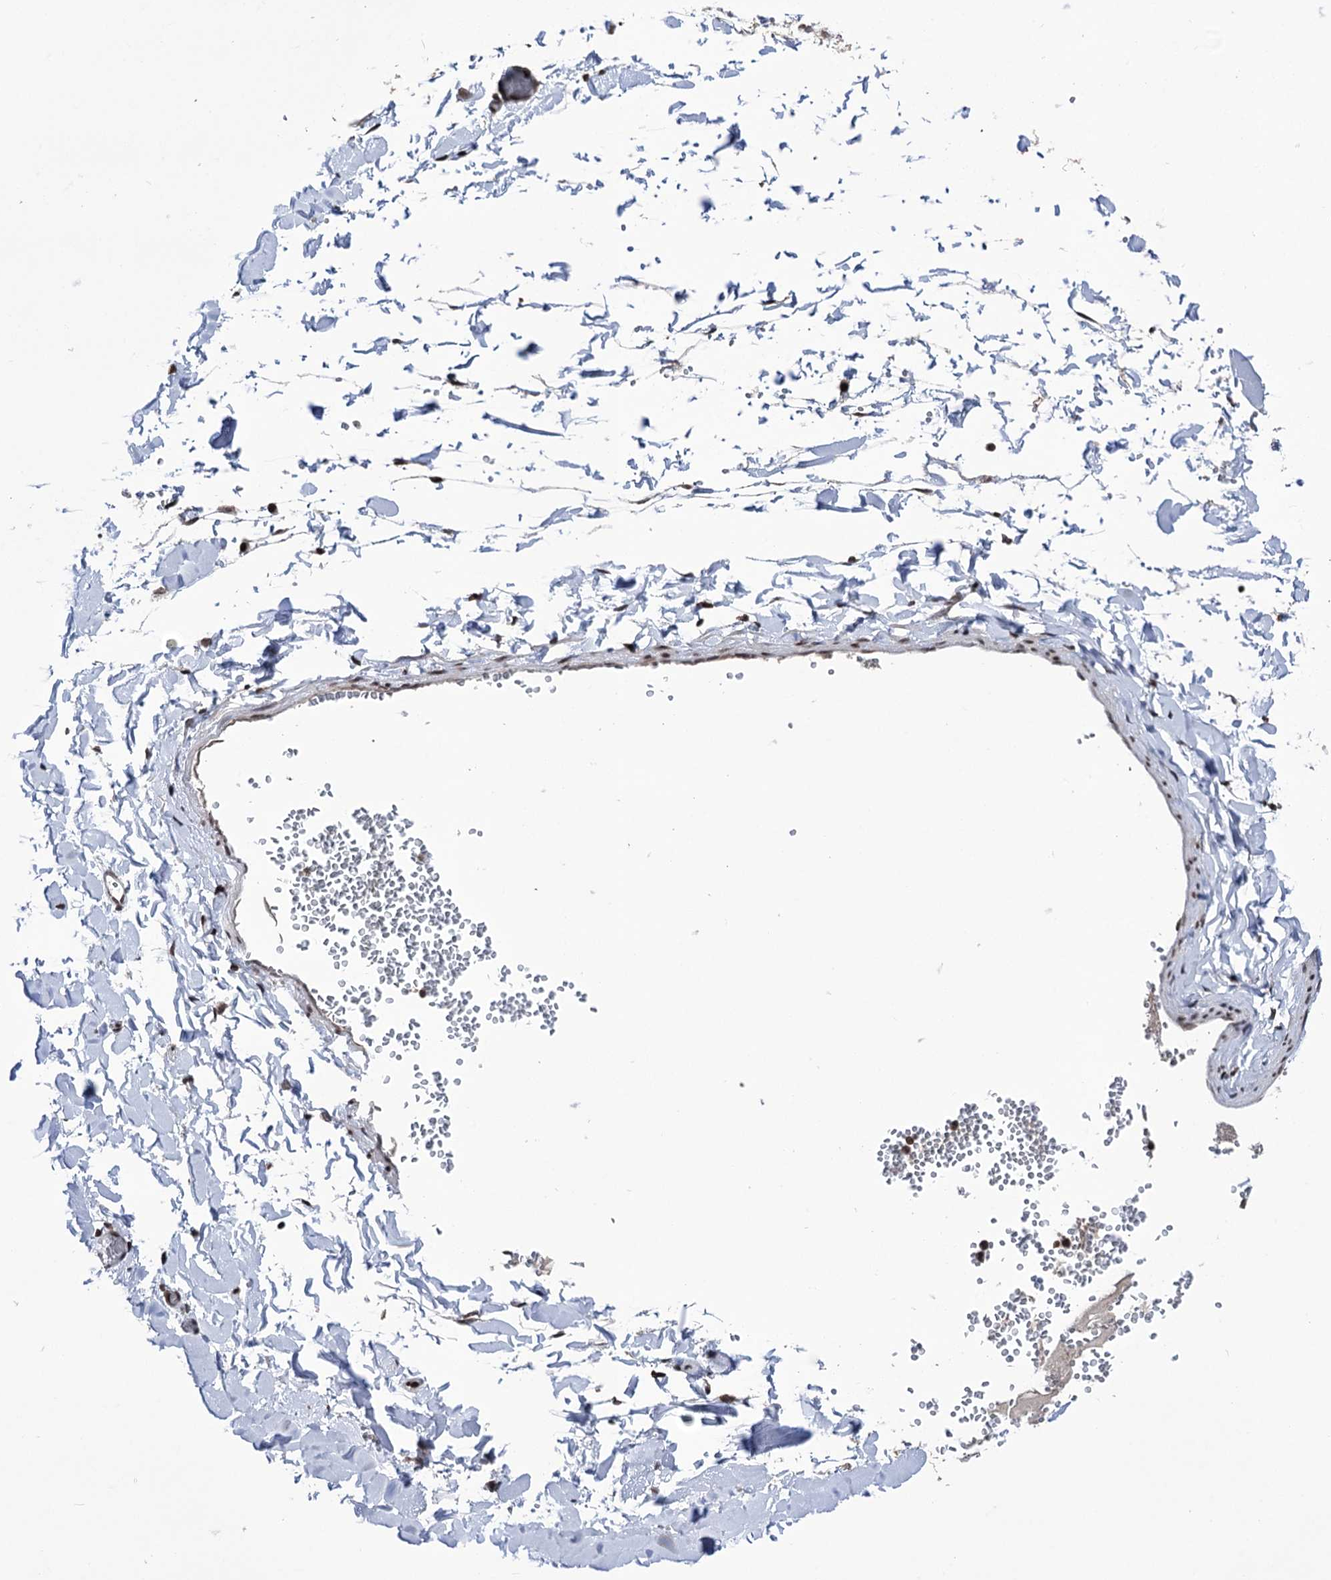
{"staining": {"intensity": "moderate", "quantity": ">75%", "location": "nuclear"}, "tissue": "adipose tissue", "cell_type": "Adipocytes", "image_type": "normal", "snomed": [{"axis": "morphology", "description": "Normal tissue, NOS"}, {"axis": "topography", "description": "Gallbladder"}, {"axis": "topography", "description": "Peripheral nerve tissue"}], "caption": "Immunohistochemistry (IHC) image of benign adipose tissue stained for a protein (brown), which reveals medium levels of moderate nuclear expression in about >75% of adipocytes.", "gene": "CCDC77", "patient": {"sex": "male", "age": 38}}